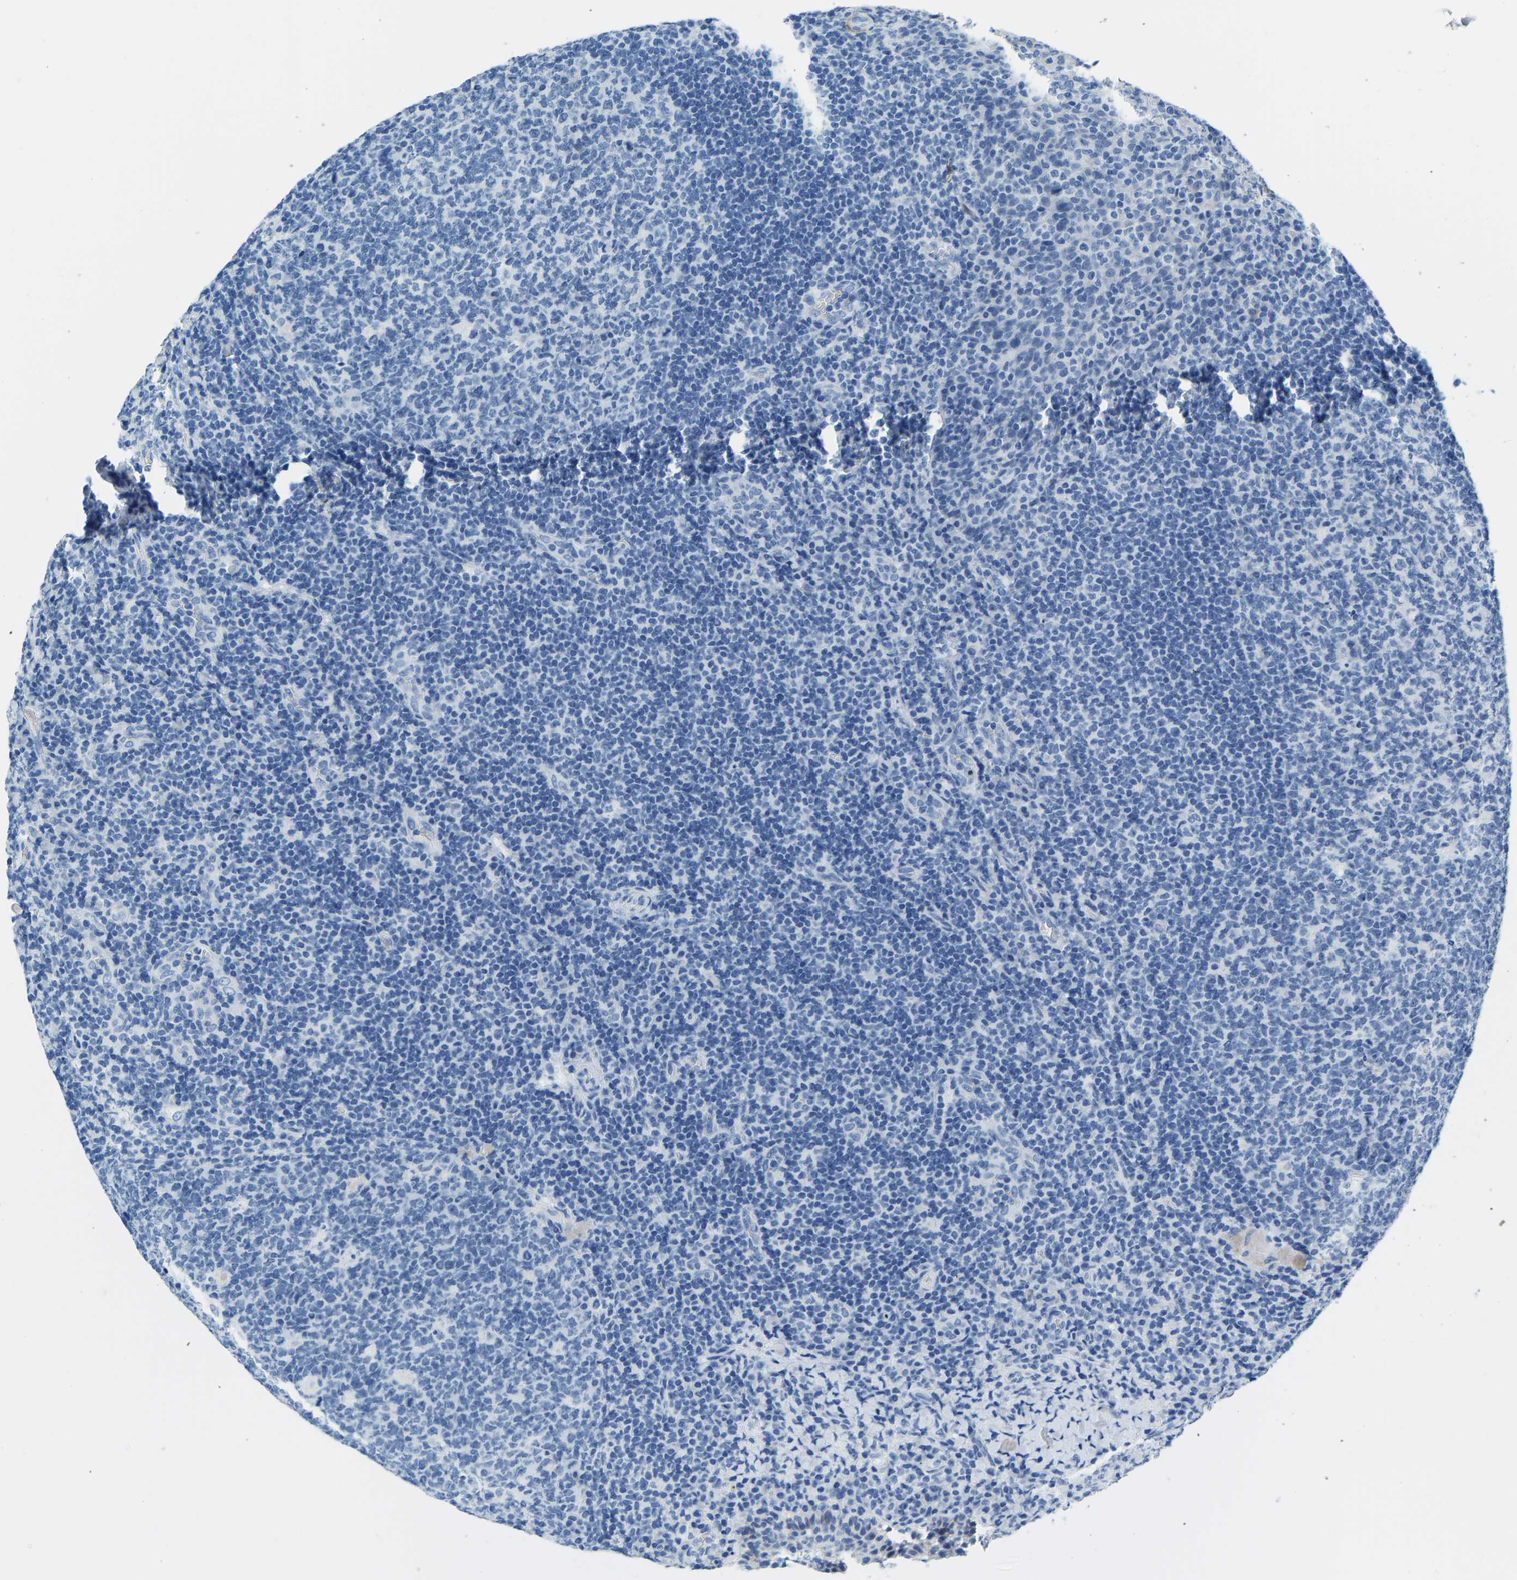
{"staining": {"intensity": "negative", "quantity": "none", "location": "none"}, "tissue": "tonsil", "cell_type": "Germinal center cells", "image_type": "normal", "snomed": [{"axis": "morphology", "description": "Normal tissue, NOS"}, {"axis": "topography", "description": "Tonsil"}], "caption": "Micrograph shows no significant protein positivity in germinal center cells of unremarkable tonsil.", "gene": "SERPINB3", "patient": {"sex": "male", "age": 17}}